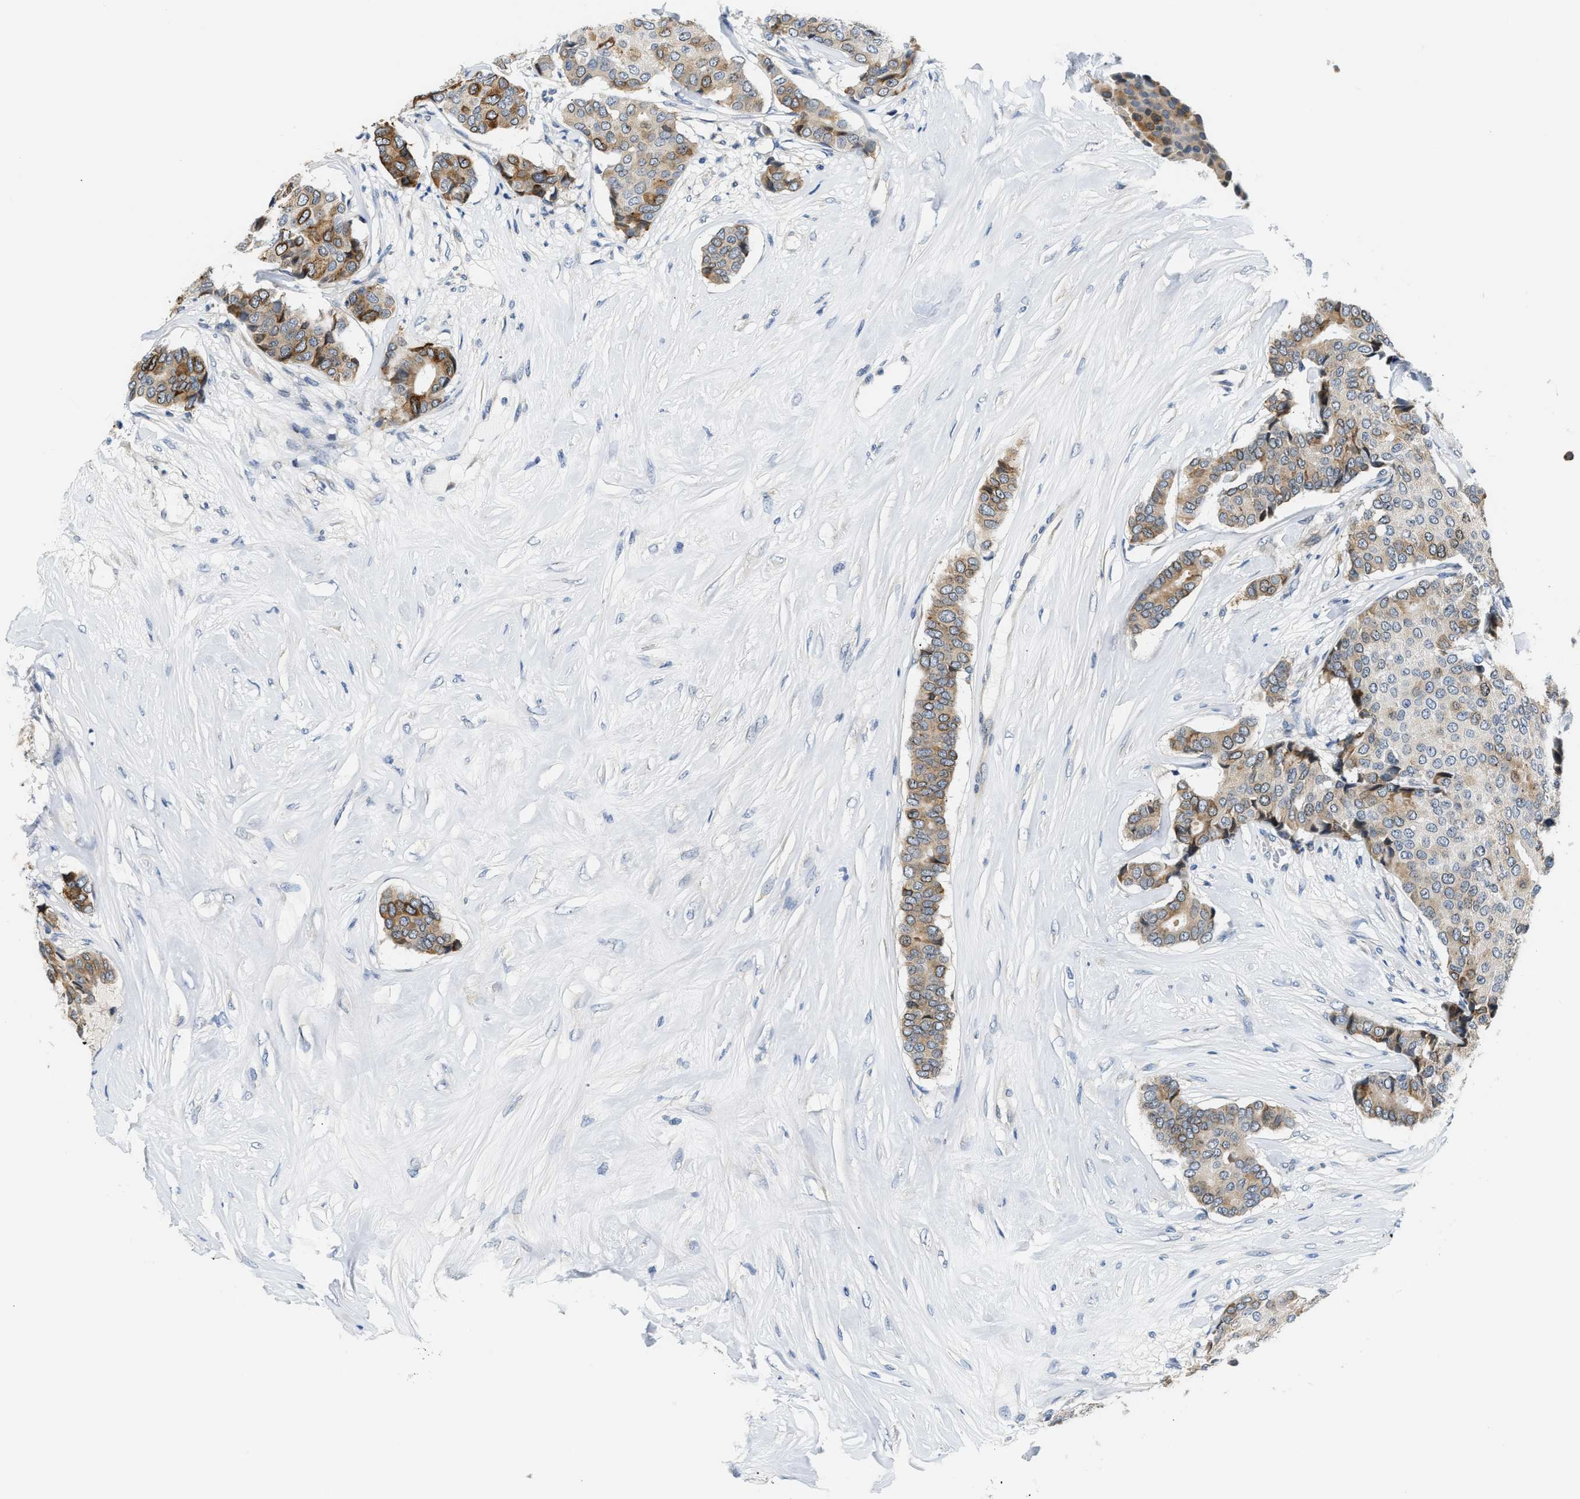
{"staining": {"intensity": "moderate", "quantity": "25%-75%", "location": "cytoplasmic/membranous"}, "tissue": "breast cancer", "cell_type": "Tumor cells", "image_type": "cancer", "snomed": [{"axis": "morphology", "description": "Duct carcinoma"}, {"axis": "topography", "description": "Breast"}], "caption": "Breast intraductal carcinoma stained for a protein (brown) reveals moderate cytoplasmic/membranous positive staining in about 25%-75% of tumor cells.", "gene": "CLGN", "patient": {"sex": "female", "age": 75}}